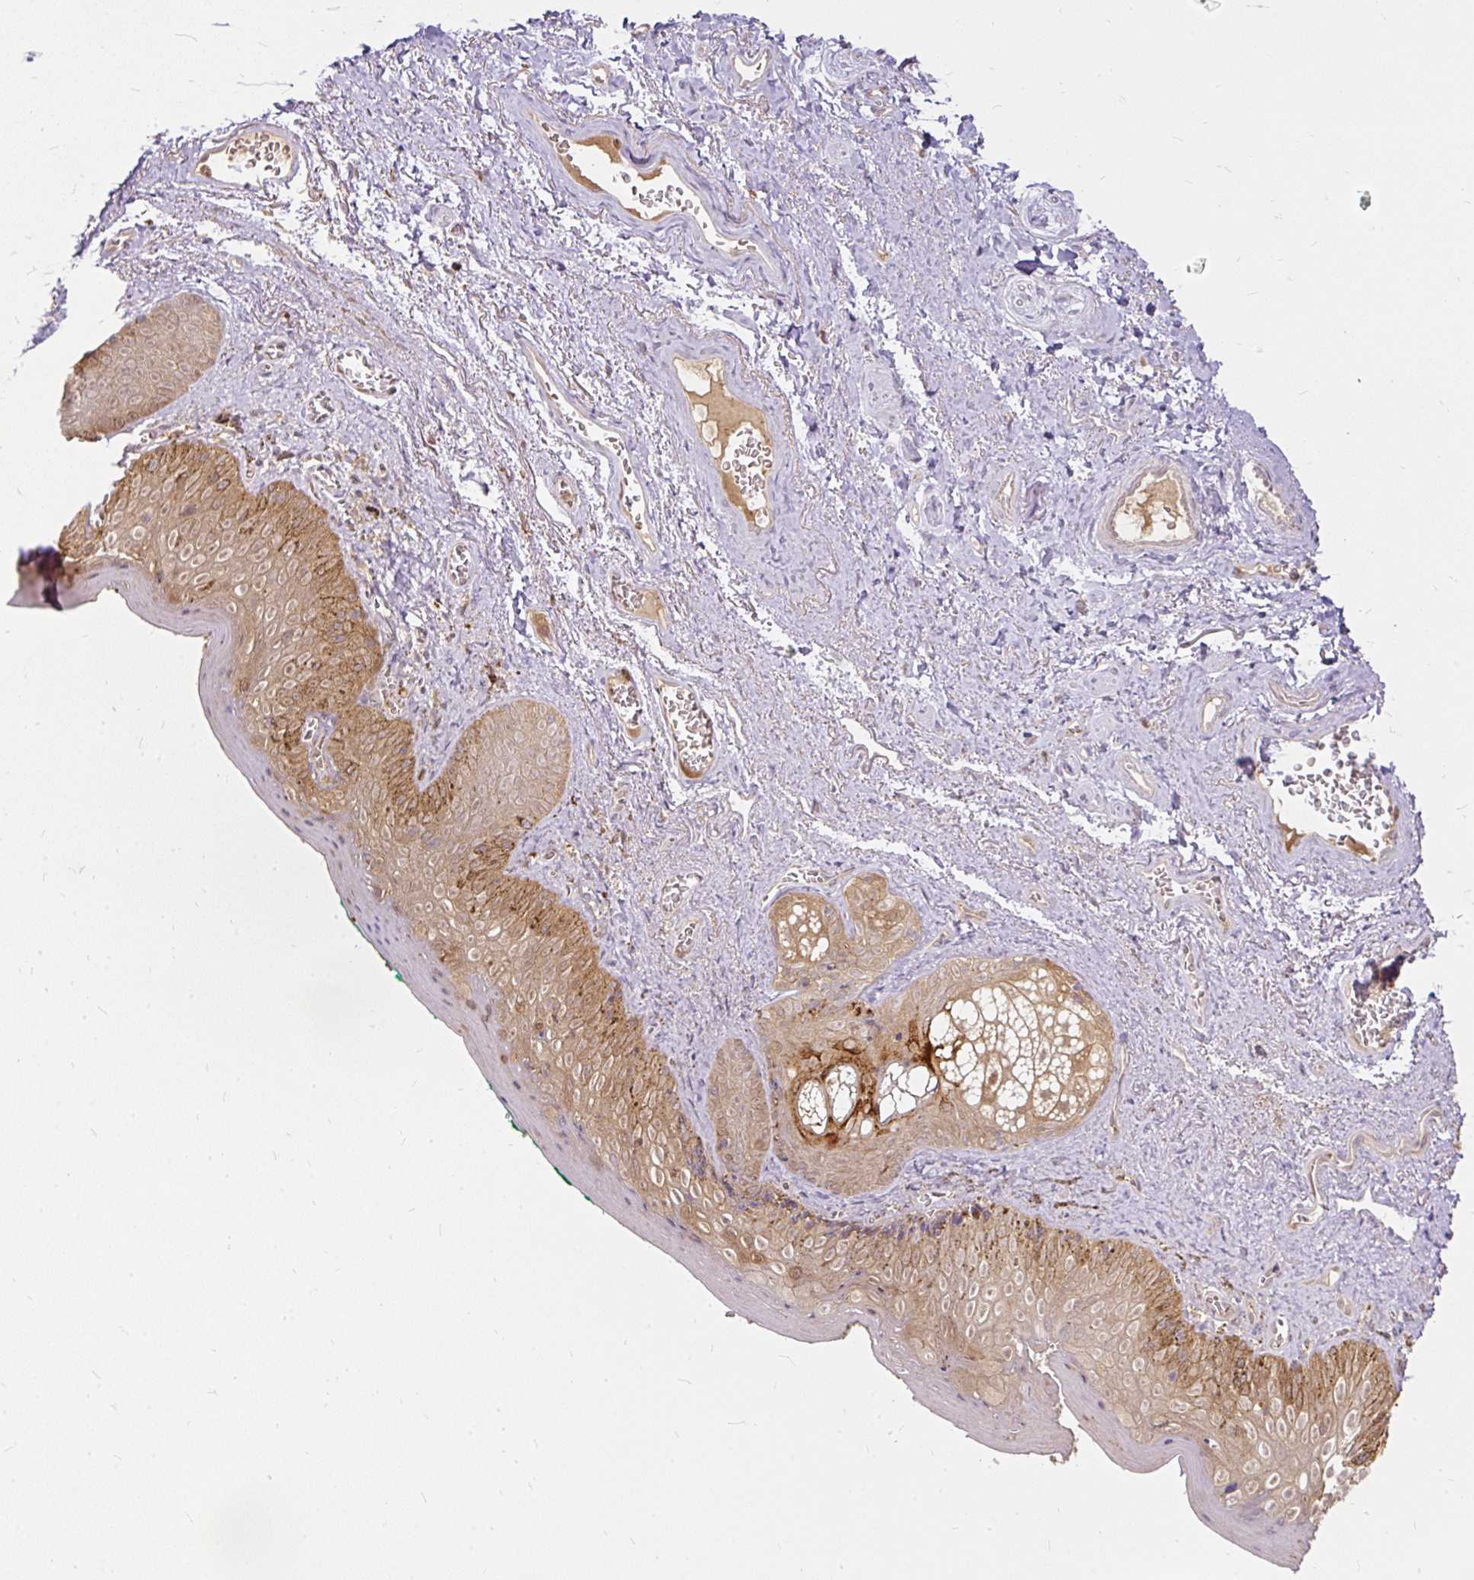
{"staining": {"intensity": "moderate", "quantity": ">75%", "location": "cytoplasmic/membranous"}, "tissue": "vagina", "cell_type": "Squamous epithelial cells", "image_type": "normal", "snomed": [{"axis": "morphology", "description": "Normal tissue, NOS"}, {"axis": "topography", "description": "Vulva"}, {"axis": "topography", "description": "Vagina"}, {"axis": "topography", "description": "Peripheral nerve tissue"}], "caption": "Squamous epithelial cells show medium levels of moderate cytoplasmic/membranous staining in about >75% of cells in unremarkable vagina.", "gene": "AP5S1", "patient": {"sex": "female", "age": 66}}